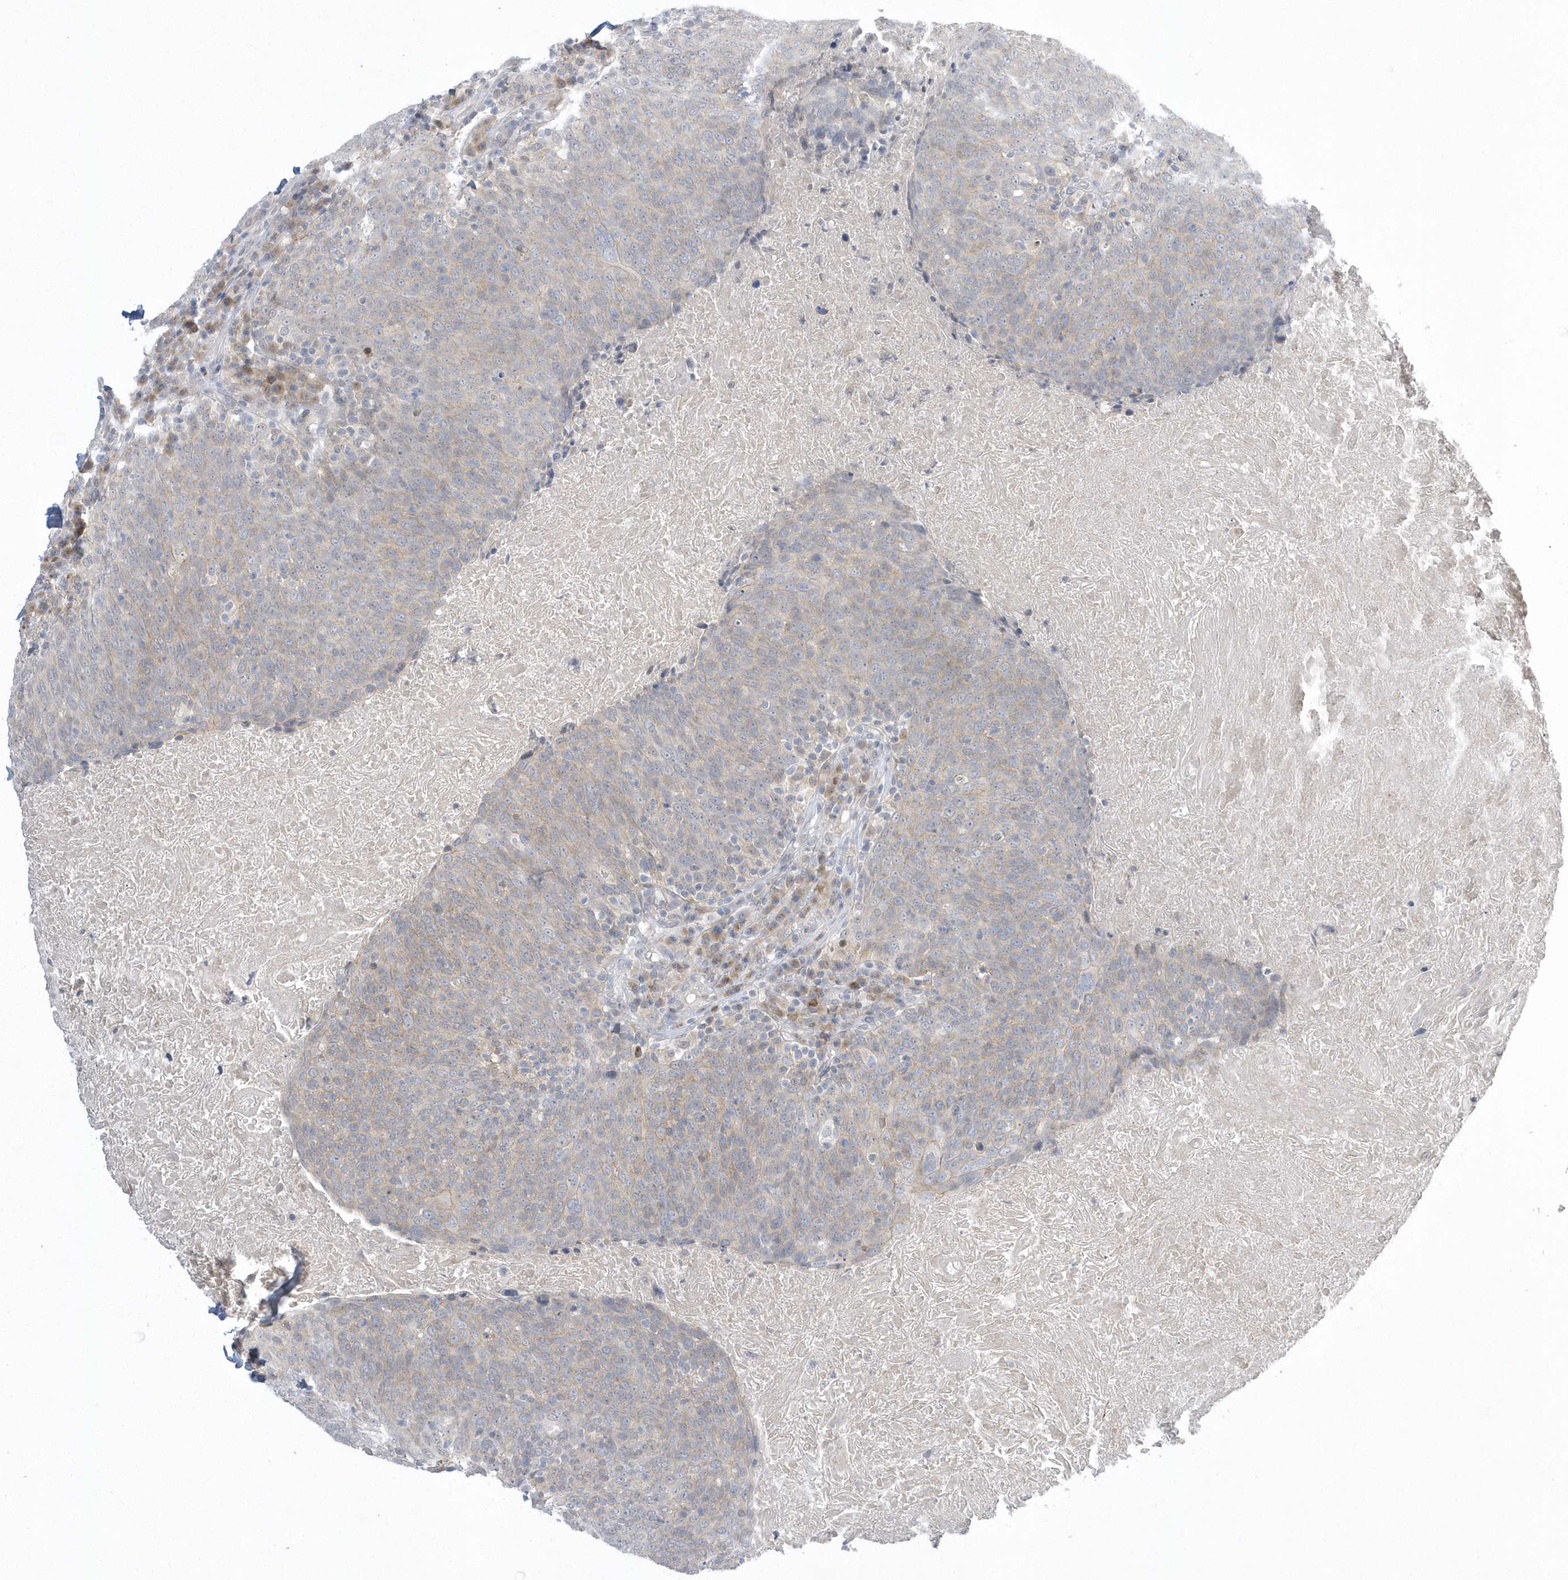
{"staining": {"intensity": "weak", "quantity": "25%-75%", "location": "cytoplasmic/membranous"}, "tissue": "head and neck cancer", "cell_type": "Tumor cells", "image_type": "cancer", "snomed": [{"axis": "morphology", "description": "Squamous cell carcinoma, NOS"}, {"axis": "morphology", "description": "Squamous cell carcinoma, metastatic, NOS"}, {"axis": "topography", "description": "Lymph node"}, {"axis": "topography", "description": "Head-Neck"}], "caption": "Immunohistochemistry (DAB (3,3'-diaminobenzidine)) staining of human head and neck metastatic squamous cell carcinoma reveals weak cytoplasmic/membranous protein staining in approximately 25%-75% of tumor cells. (Stains: DAB (3,3'-diaminobenzidine) in brown, nuclei in blue, Microscopy: brightfield microscopy at high magnification).", "gene": "ZC3H12D", "patient": {"sex": "male", "age": 62}}